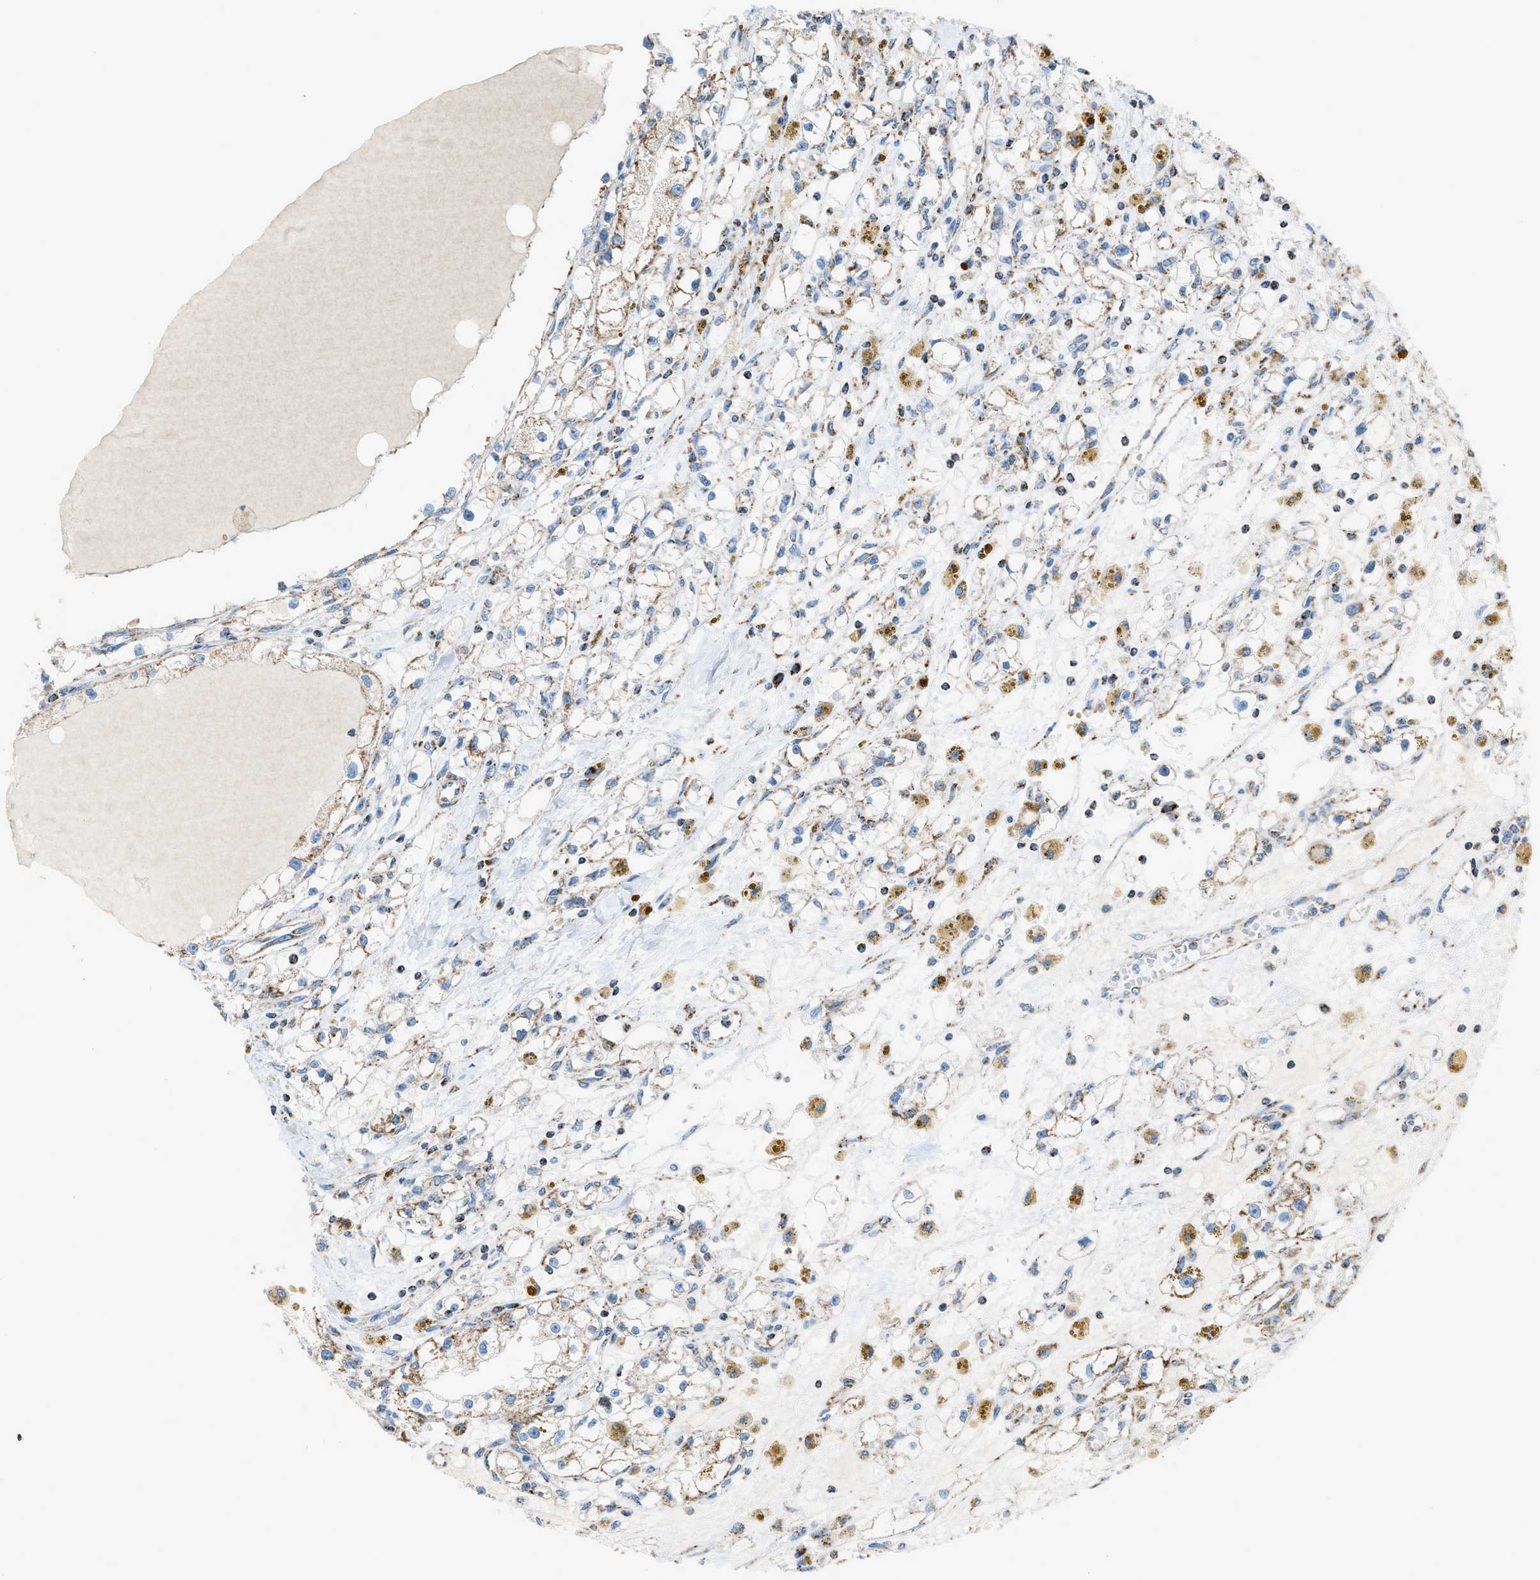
{"staining": {"intensity": "moderate", "quantity": "25%-75%", "location": "cytoplasmic/membranous"}, "tissue": "renal cancer", "cell_type": "Tumor cells", "image_type": "cancer", "snomed": [{"axis": "morphology", "description": "Adenocarcinoma, NOS"}, {"axis": "topography", "description": "Kidney"}], "caption": "Protein staining exhibits moderate cytoplasmic/membranous expression in about 25%-75% of tumor cells in renal cancer (adenocarcinoma).", "gene": "MDH2", "patient": {"sex": "male", "age": 56}}